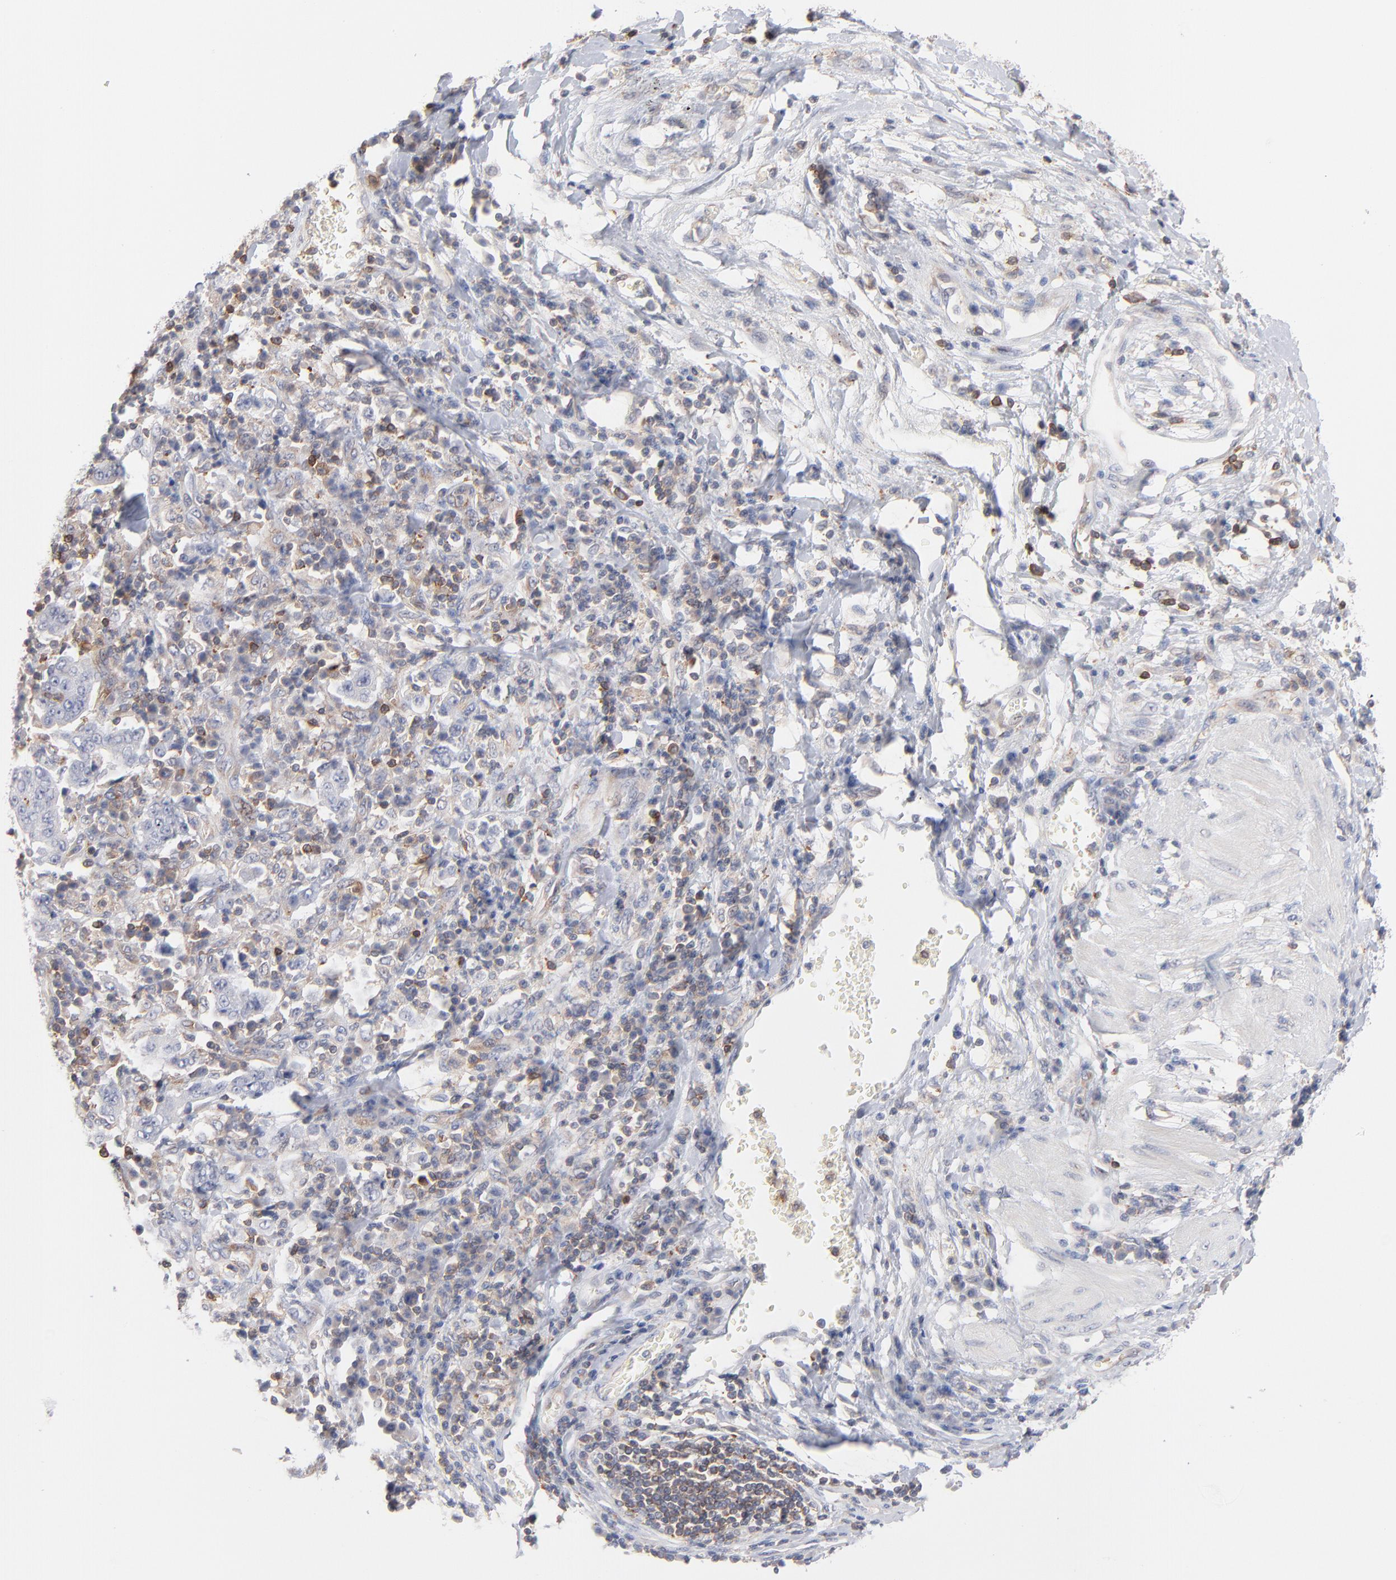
{"staining": {"intensity": "negative", "quantity": "none", "location": "none"}, "tissue": "stomach cancer", "cell_type": "Tumor cells", "image_type": "cancer", "snomed": [{"axis": "morphology", "description": "Normal tissue, NOS"}, {"axis": "morphology", "description": "Adenocarcinoma, NOS"}, {"axis": "topography", "description": "Stomach, upper"}, {"axis": "topography", "description": "Stomach"}], "caption": "This histopathology image is of stomach cancer (adenocarcinoma) stained with IHC to label a protein in brown with the nuclei are counter-stained blue. There is no expression in tumor cells.", "gene": "WIPF1", "patient": {"sex": "male", "age": 59}}